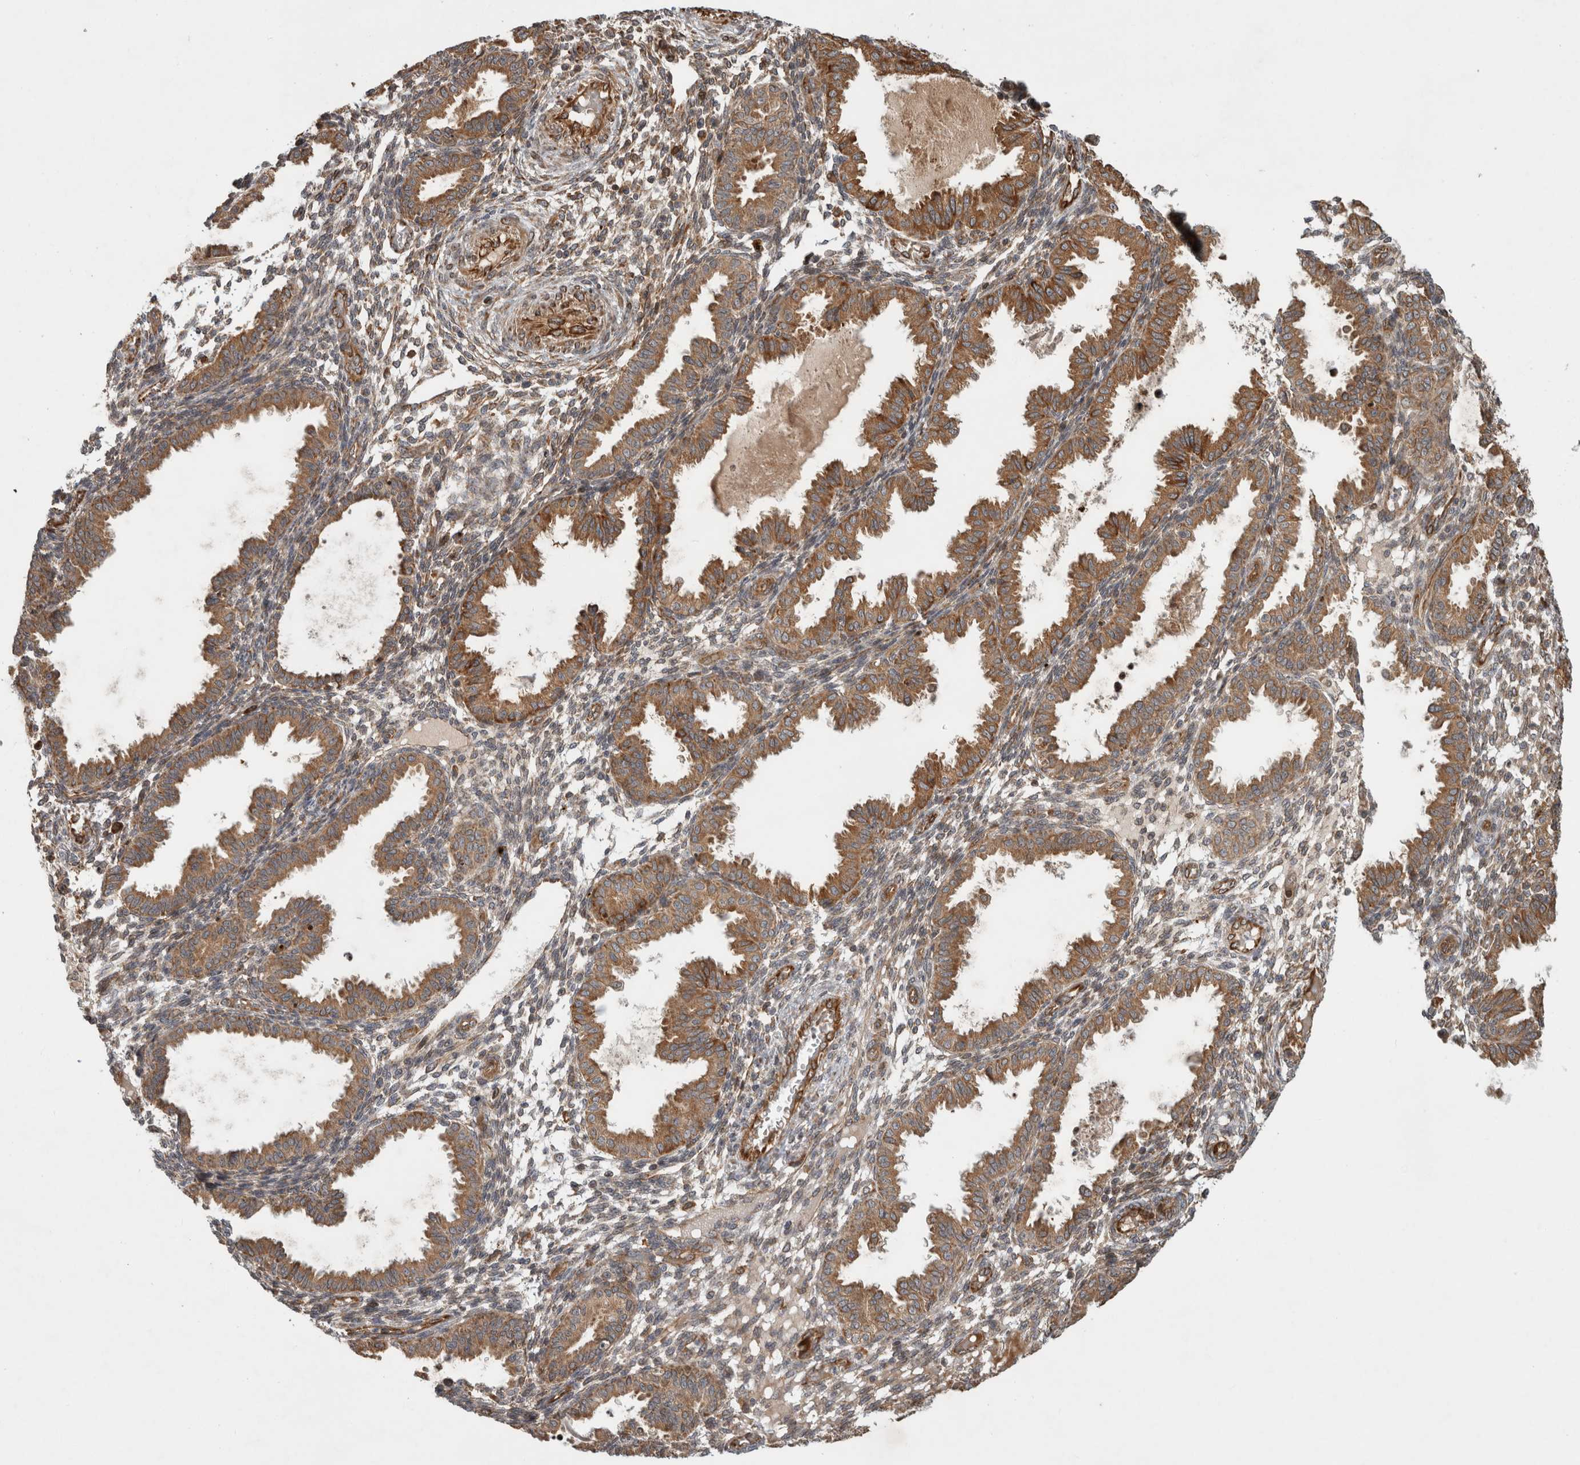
{"staining": {"intensity": "moderate", "quantity": ">75%", "location": "cytoplasmic/membranous"}, "tissue": "endometrium", "cell_type": "Cells in endometrial stroma", "image_type": "normal", "snomed": [{"axis": "morphology", "description": "Normal tissue, NOS"}, {"axis": "topography", "description": "Endometrium"}], "caption": "Protein expression by IHC shows moderate cytoplasmic/membranous positivity in about >75% of cells in endometrial stroma in benign endometrium. The staining was performed using DAB to visualize the protein expression in brown, while the nuclei were stained in blue with hematoxylin (Magnification: 20x).", "gene": "TUBD1", "patient": {"sex": "female", "age": 33}}